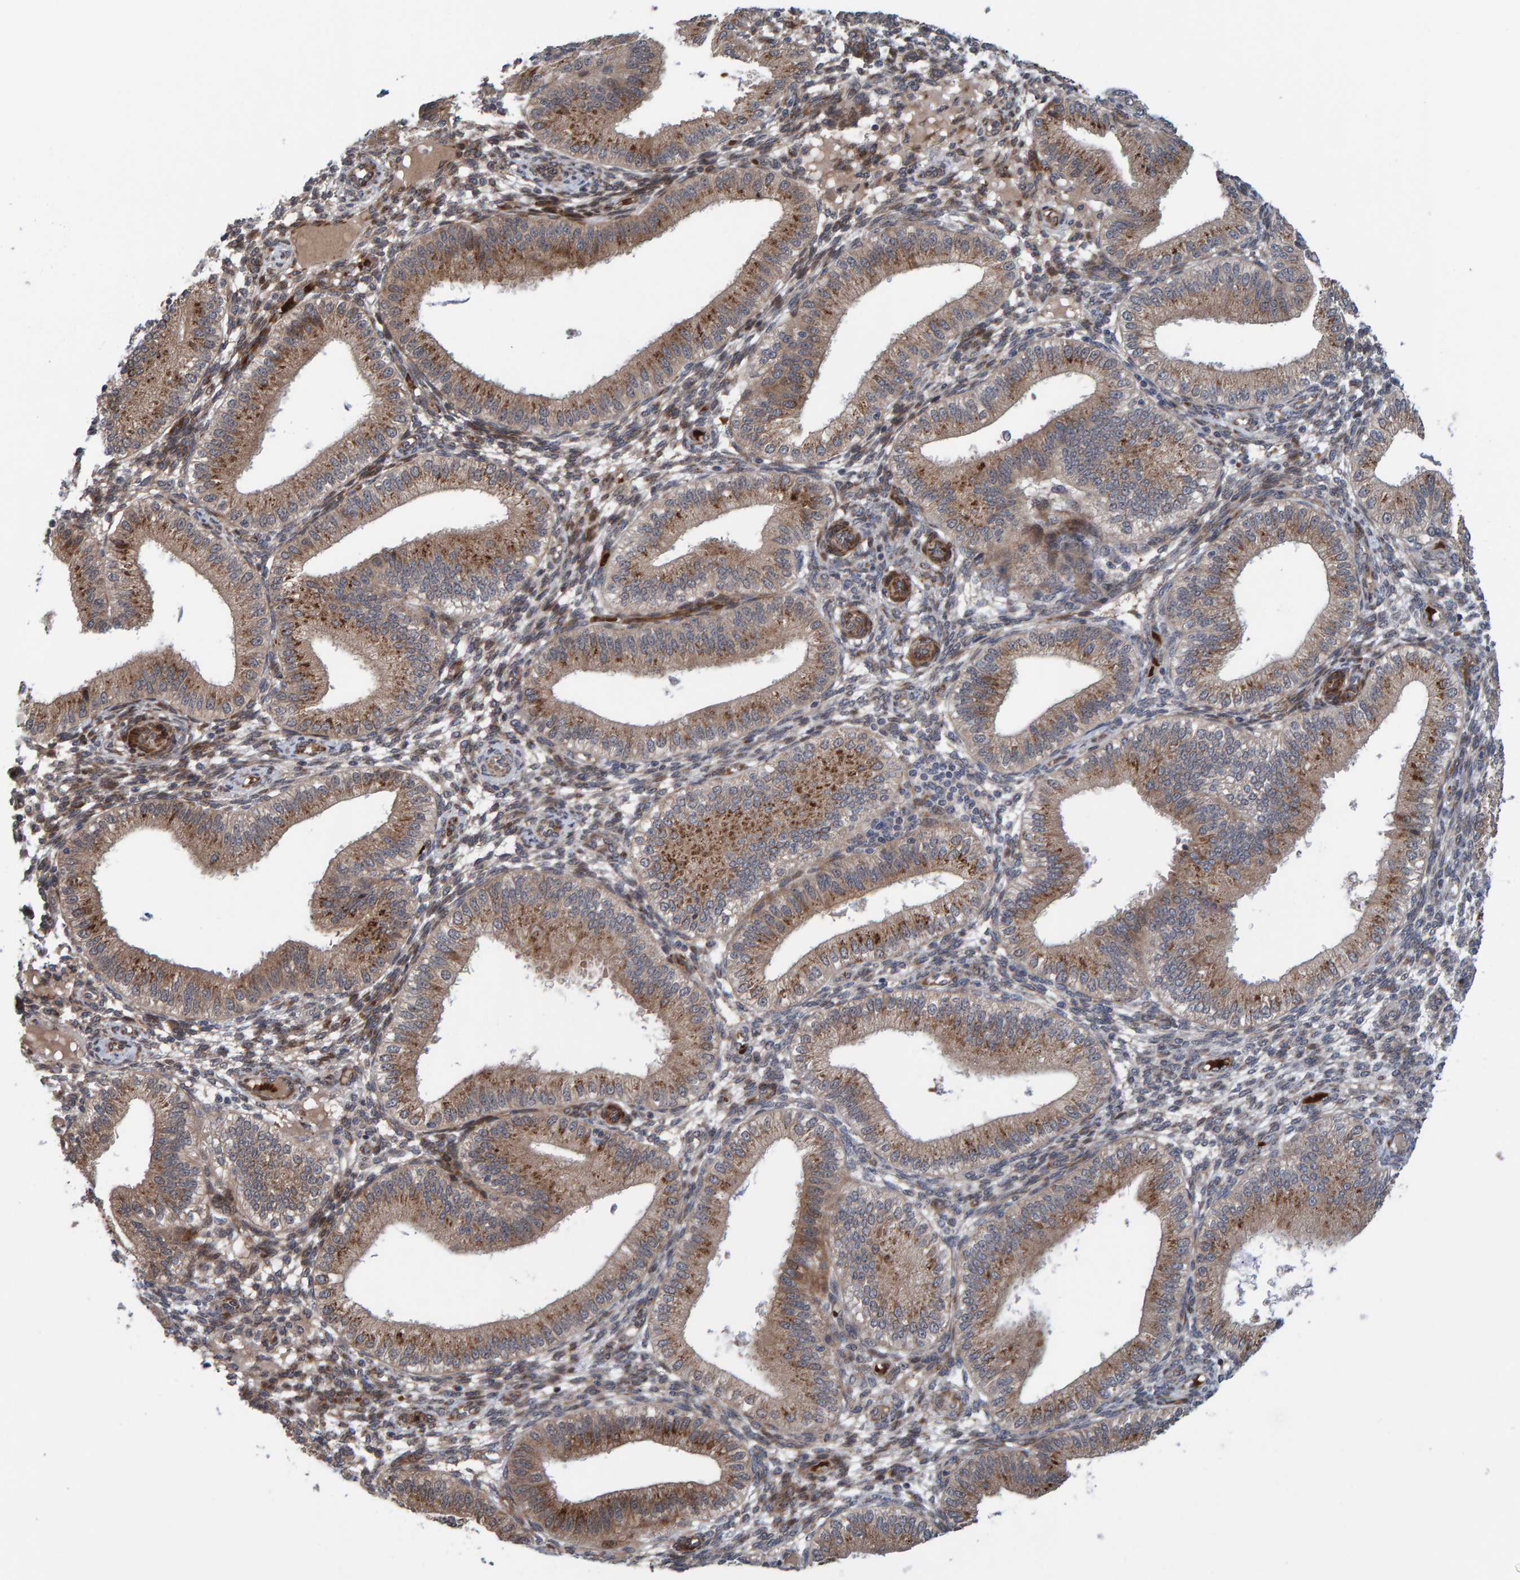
{"staining": {"intensity": "moderate", "quantity": "<25%", "location": "cytoplasmic/membranous"}, "tissue": "endometrium", "cell_type": "Cells in endometrial stroma", "image_type": "normal", "snomed": [{"axis": "morphology", "description": "Normal tissue, NOS"}, {"axis": "topography", "description": "Endometrium"}], "caption": "Immunohistochemical staining of unremarkable human endometrium exhibits moderate cytoplasmic/membranous protein positivity in about <25% of cells in endometrial stroma. The protein is stained brown, and the nuclei are stained in blue (DAB (3,3'-diaminobenzidine) IHC with brightfield microscopy, high magnification).", "gene": "MFSD6L", "patient": {"sex": "female", "age": 39}}